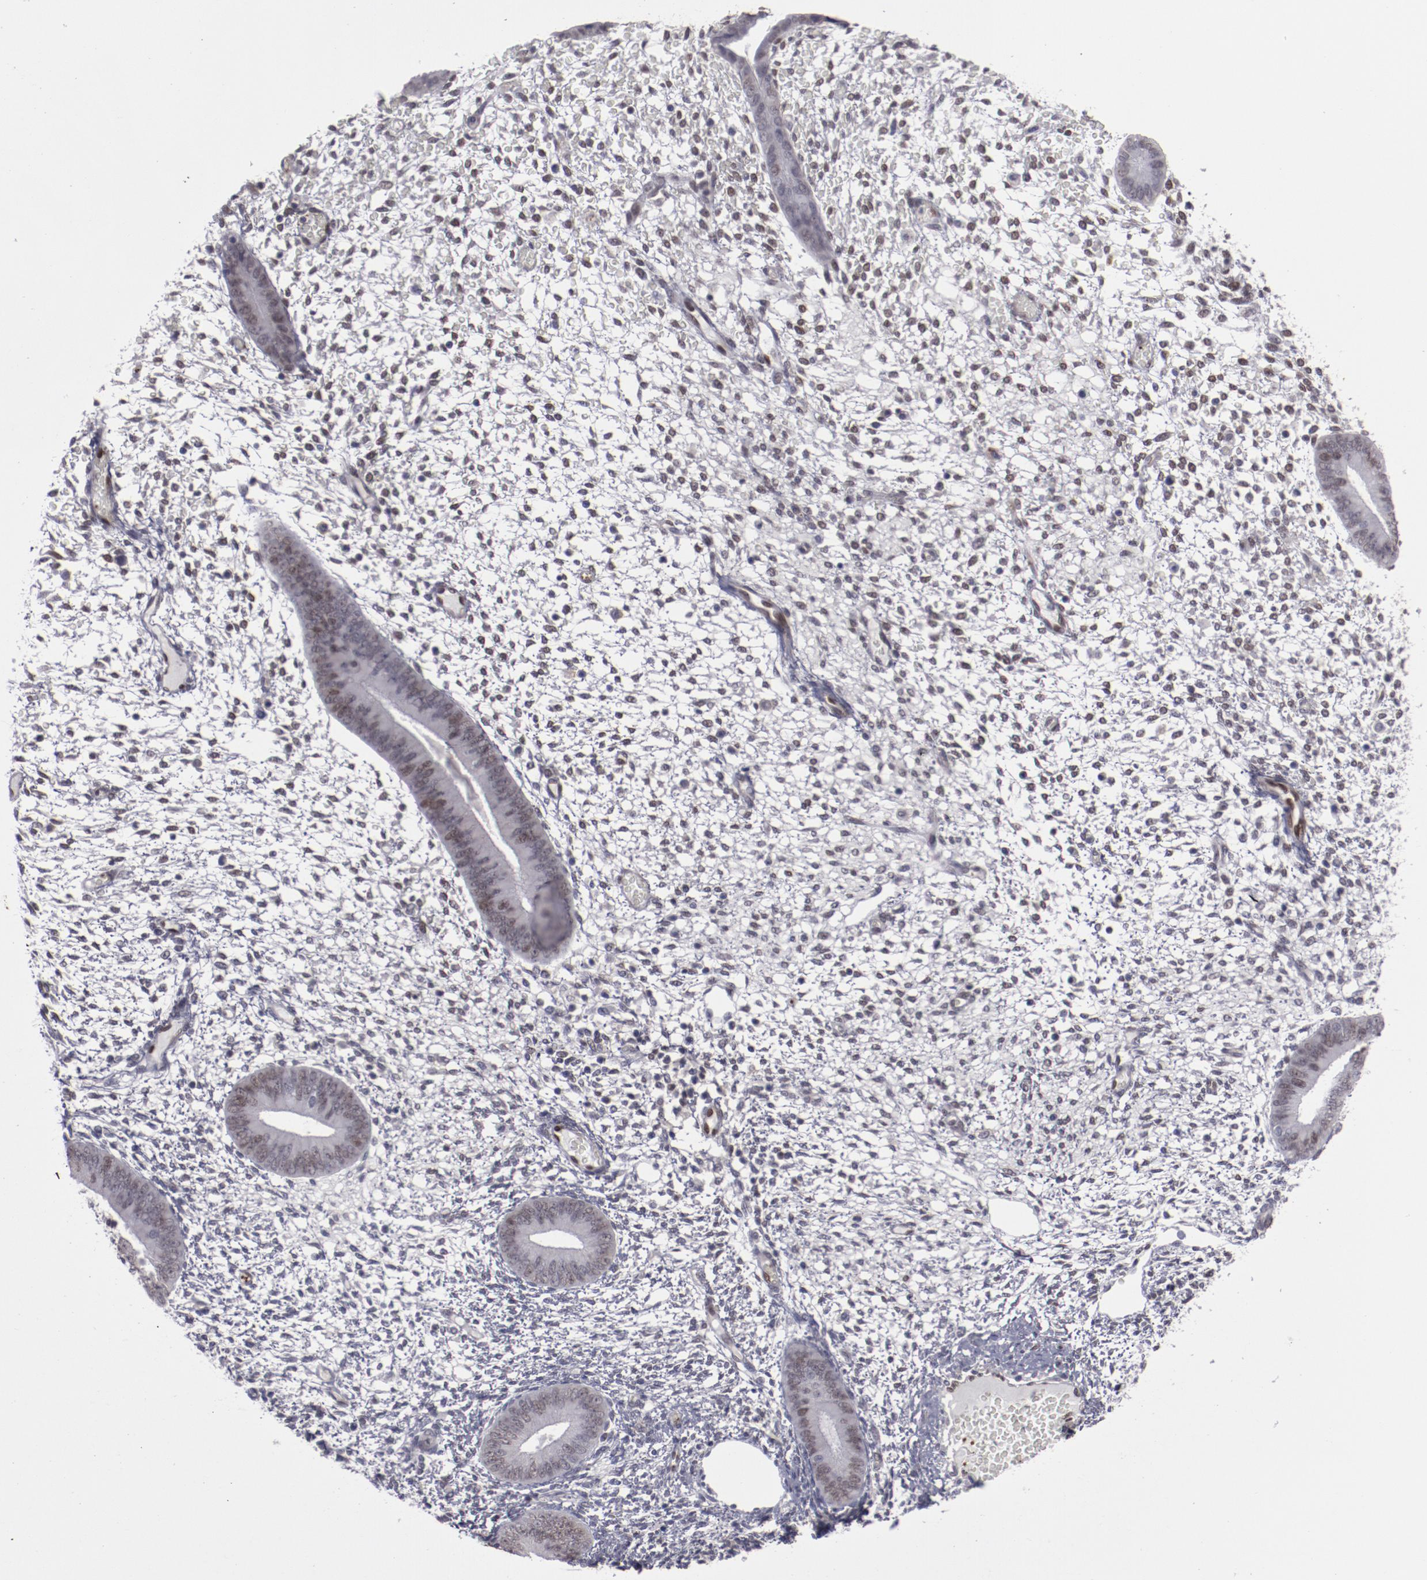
{"staining": {"intensity": "negative", "quantity": "none", "location": "none"}, "tissue": "endometrium", "cell_type": "Cells in endometrial stroma", "image_type": "normal", "snomed": [{"axis": "morphology", "description": "Normal tissue, NOS"}, {"axis": "topography", "description": "Endometrium"}], "caption": "A micrograph of endometrium stained for a protein shows no brown staining in cells in endometrial stroma. Nuclei are stained in blue.", "gene": "LEF1", "patient": {"sex": "female", "age": 42}}